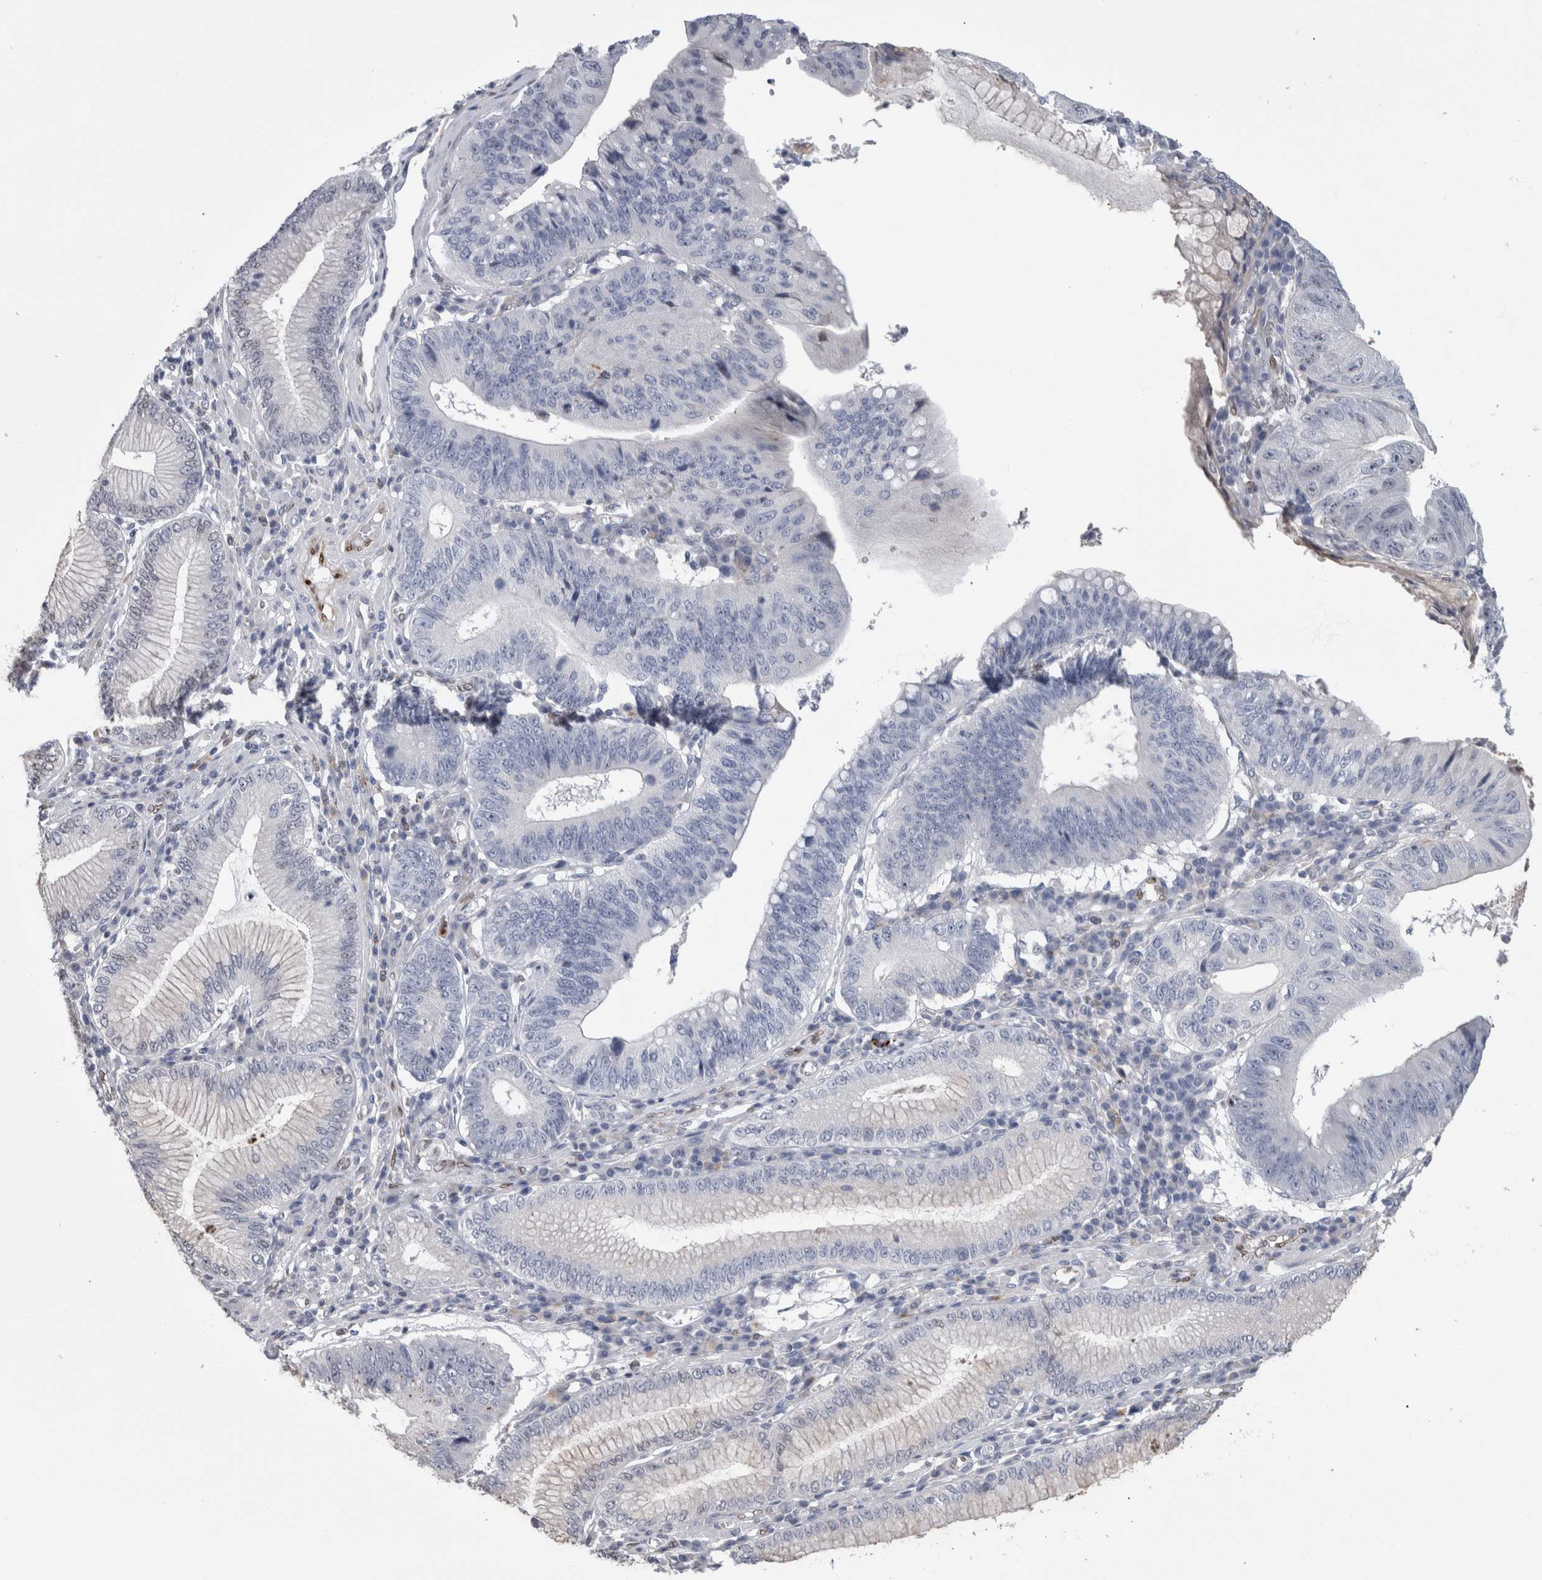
{"staining": {"intensity": "negative", "quantity": "none", "location": "none"}, "tissue": "stomach cancer", "cell_type": "Tumor cells", "image_type": "cancer", "snomed": [{"axis": "morphology", "description": "Adenocarcinoma, NOS"}, {"axis": "topography", "description": "Stomach"}], "caption": "Tumor cells show no significant expression in stomach adenocarcinoma.", "gene": "IL33", "patient": {"sex": "male", "age": 59}}